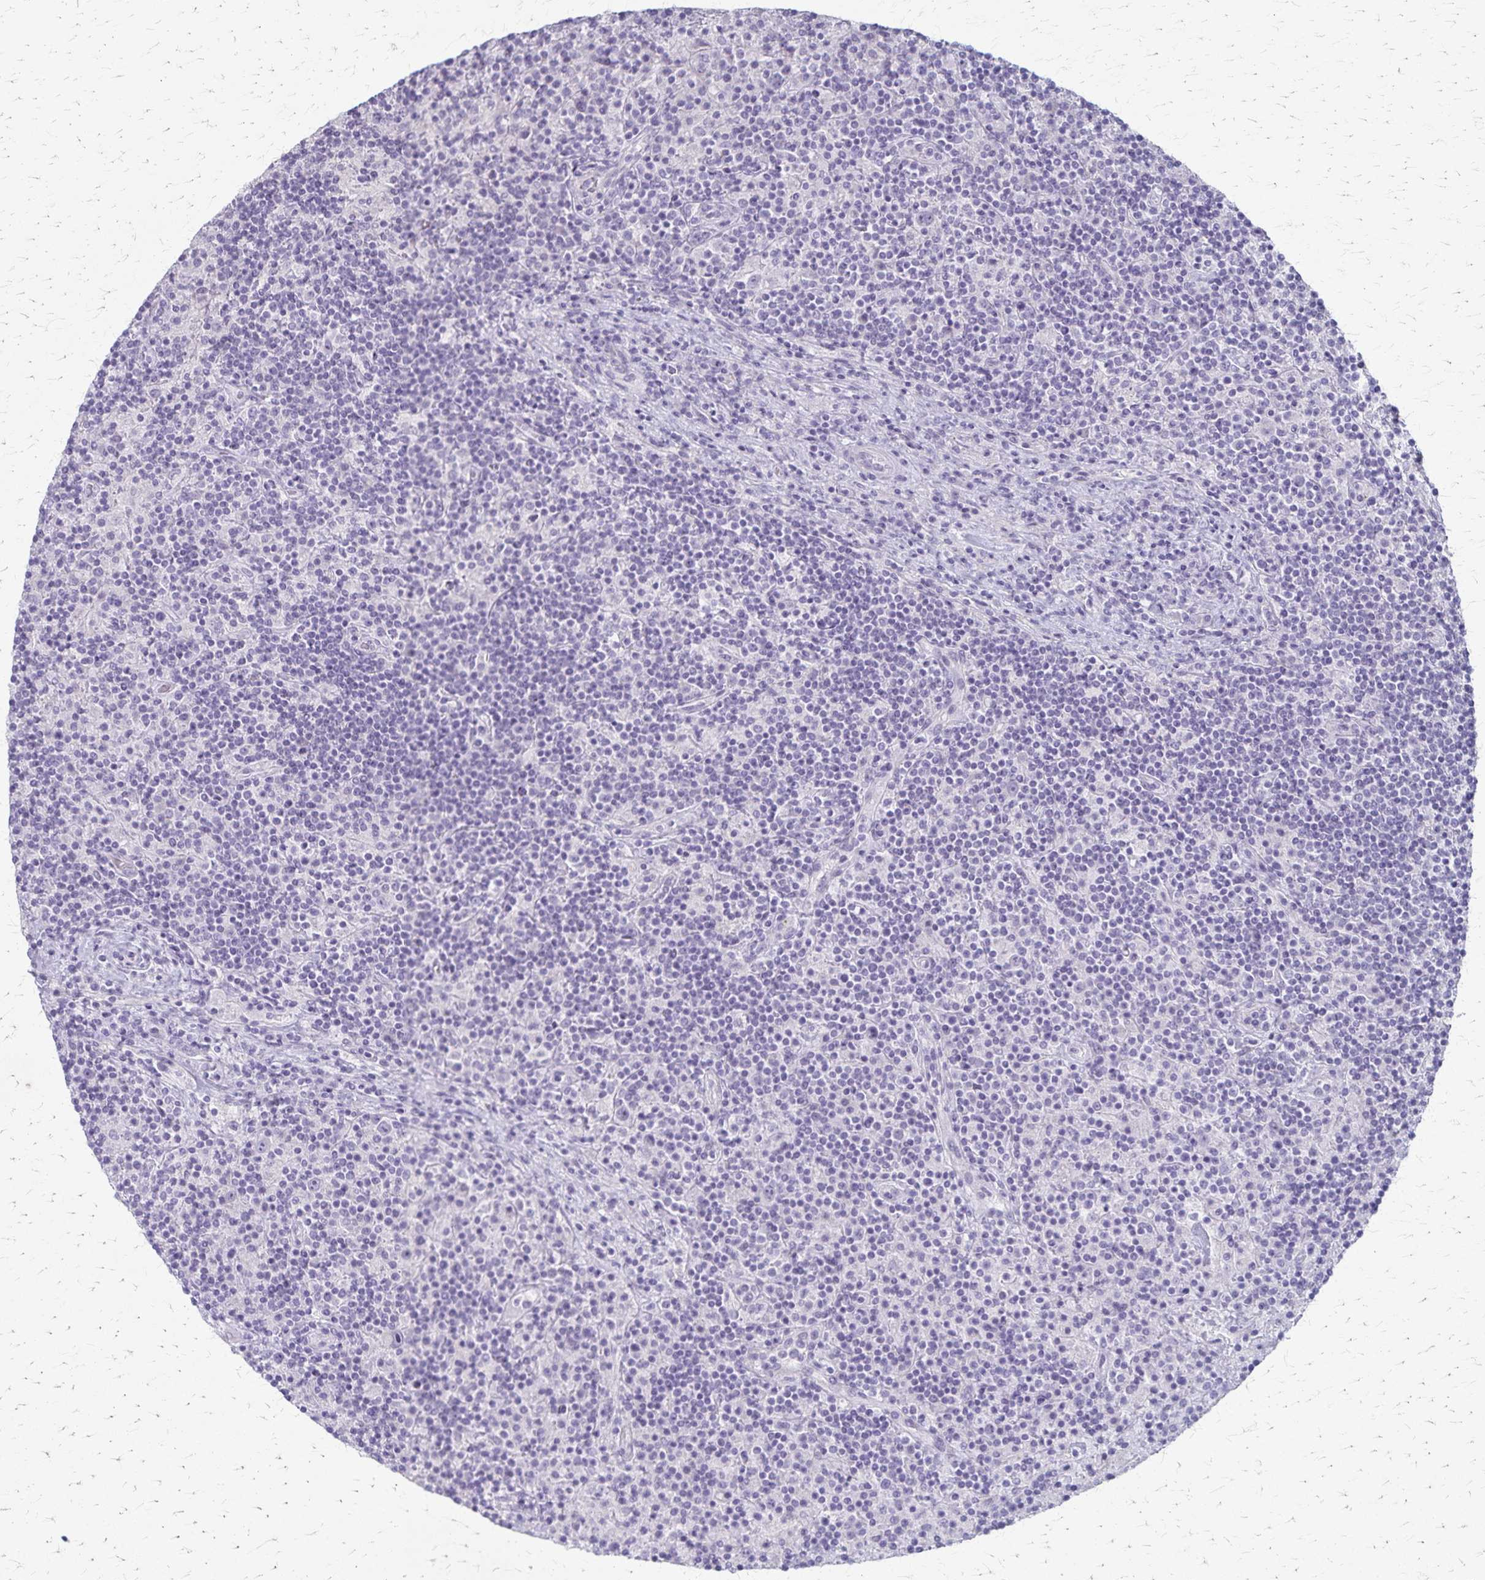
{"staining": {"intensity": "negative", "quantity": "none", "location": "none"}, "tissue": "lymphoma", "cell_type": "Tumor cells", "image_type": "cancer", "snomed": [{"axis": "morphology", "description": "Hodgkin's disease, NOS"}, {"axis": "topography", "description": "Lymph node"}], "caption": "There is no significant staining in tumor cells of lymphoma. (DAB immunohistochemistry (IHC) with hematoxylin counter stain).", "gene": "RASL10B", "patient": {"sex": "male", "age": 70}}